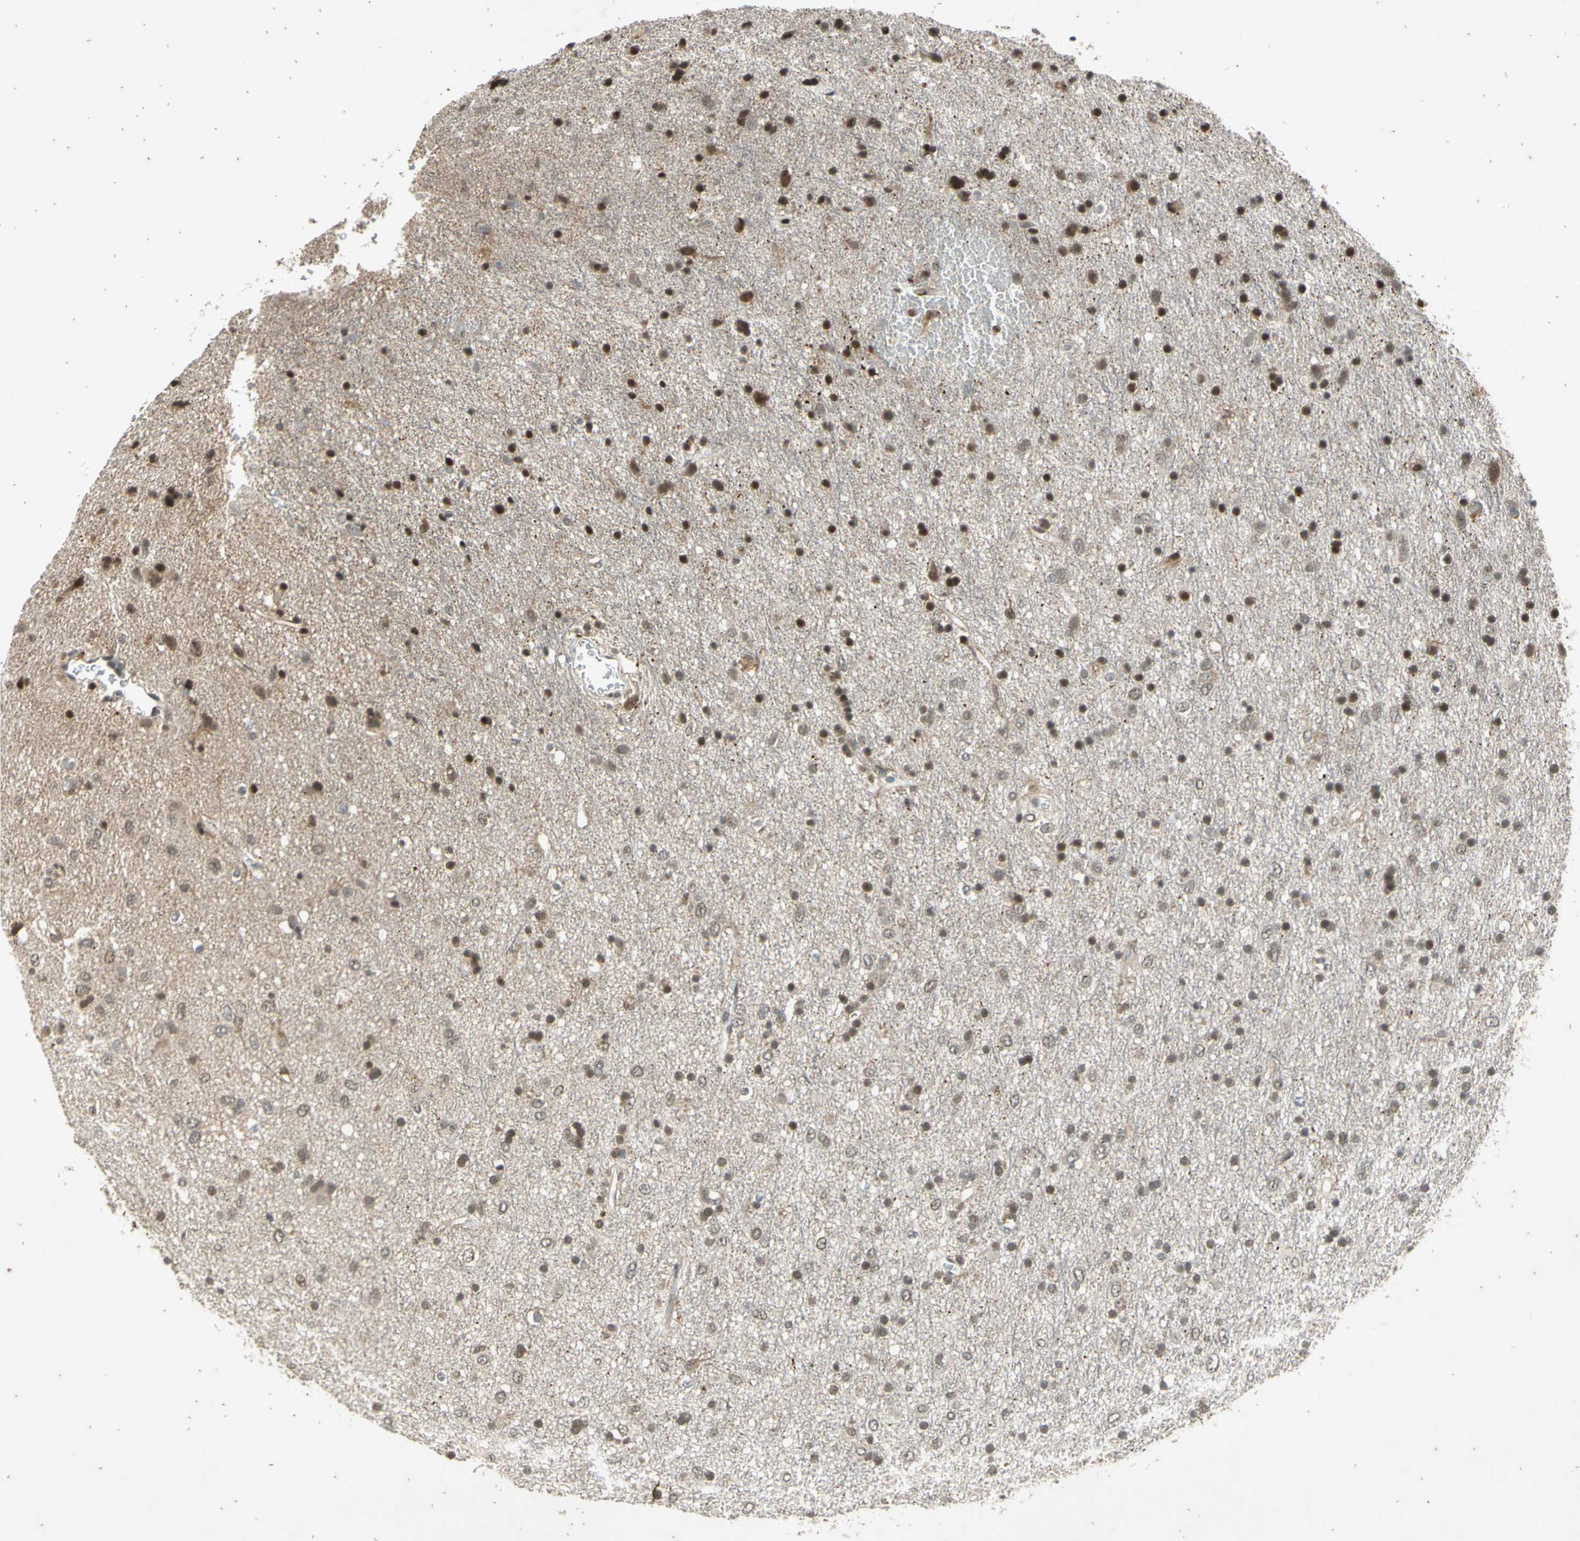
{"staining": {"intensity": "moderate", "quantity": "25%-75%", "location": "nuclear"}, "tissue": "glioma", "cell_type": "Tumor cells", "image_type": "cancer", "snomed": [{"axis": "morphology", "description": "Glioma, malignant, Low grade"}, {"axis": "topography", "description": "Brain"}], "caption": "Immunohistochemistry (IHC) micrograph of human glioma stained for a protein (brown), which shows medium levels of moderate nuclear staining in approximately 25%-75% of tumor cells.", "gene": "EFNB2", "patient": {"sex": "male", "age": 77}}